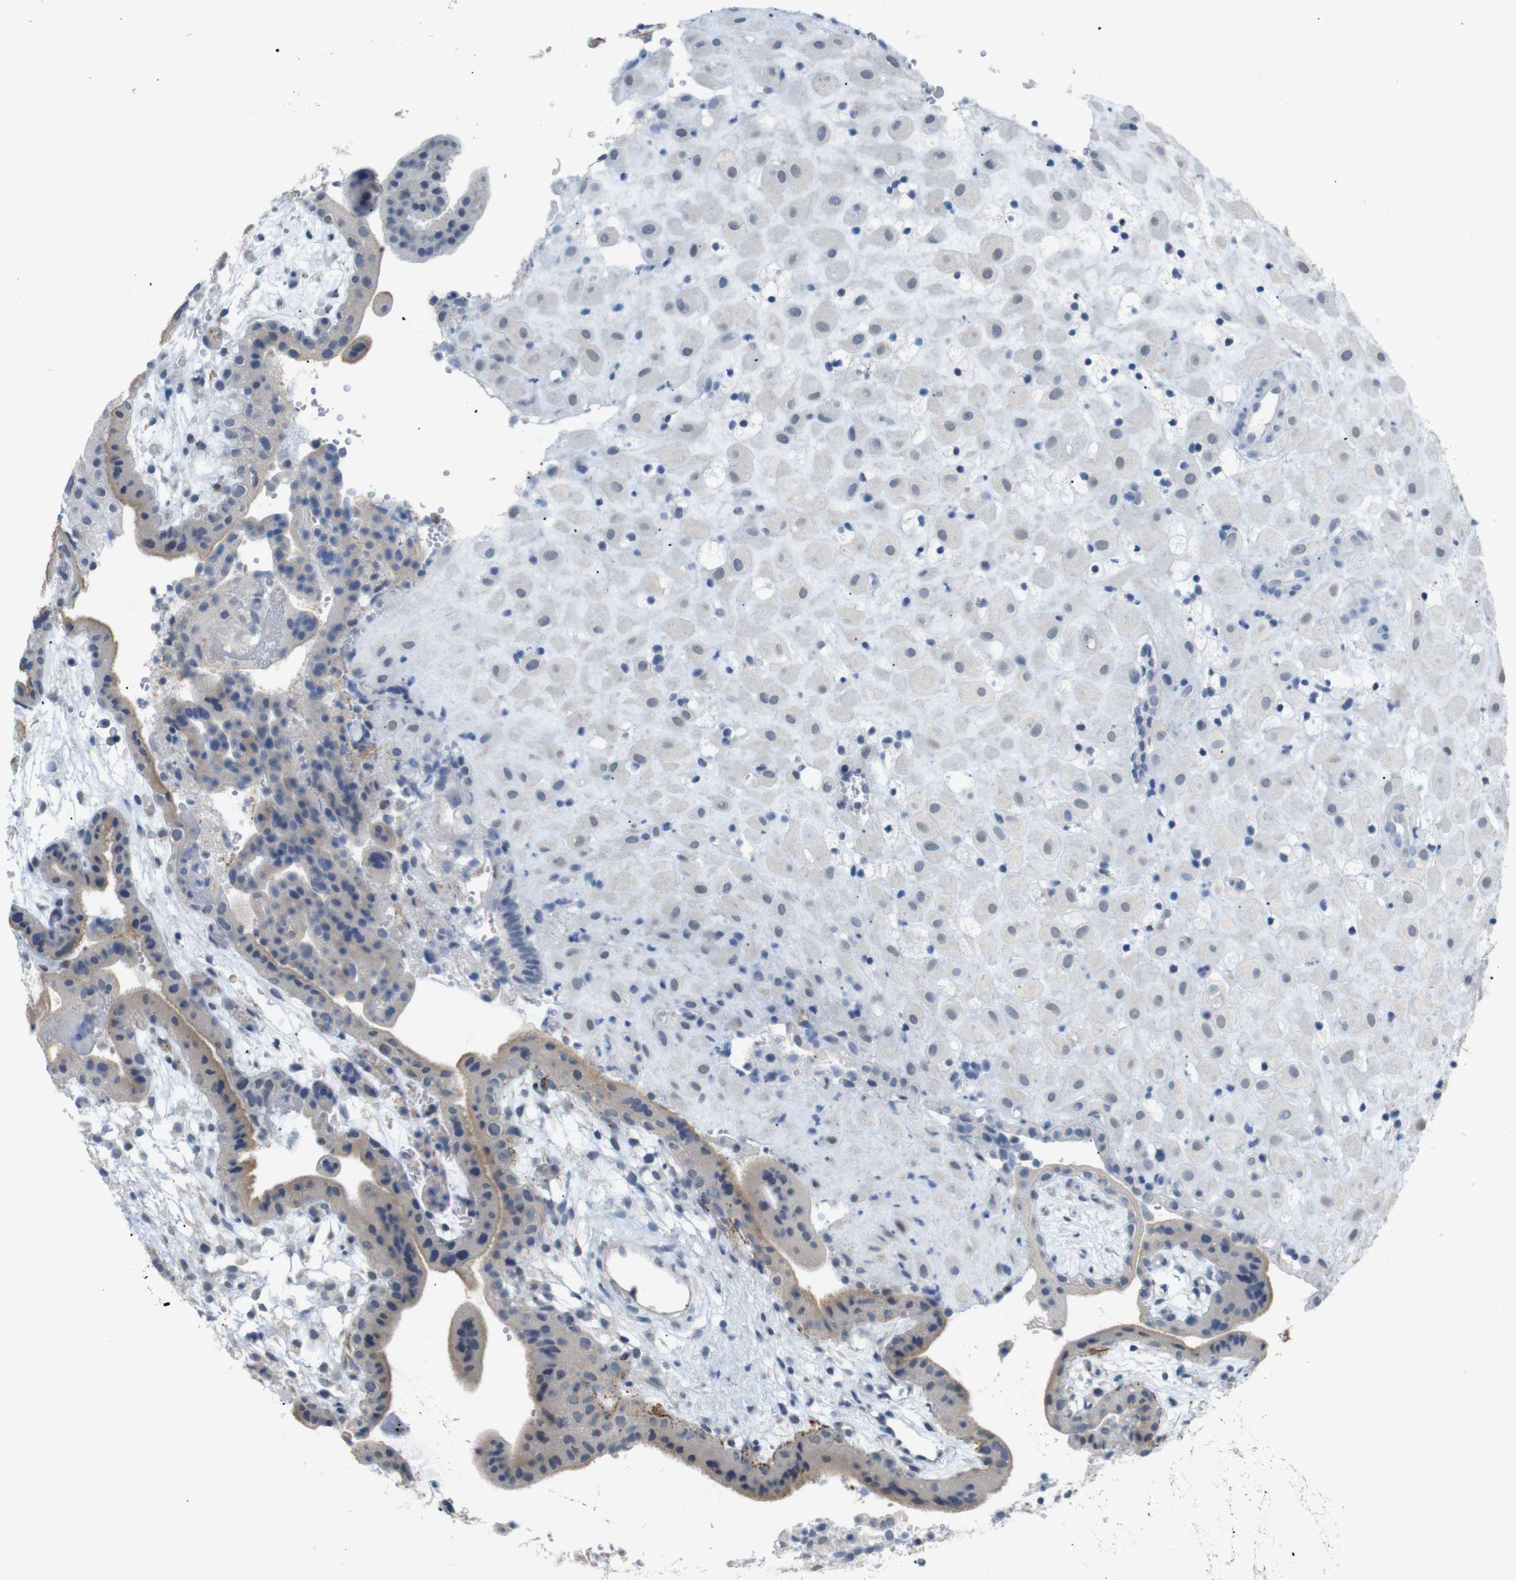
{"staining": {"intensity": "negative", "quantity": "none", "location": "none"}, "tissue": "placenta", "cell_type": "Decidual cells", "image_type": "normal", "snomed": [{"axis": "morphology", "description": "Normal tissue, NOS"}, {"axis": "topography", "description": "Placenta"}], "caption": "Placenta stained for a protein using IHC displays no expression decidual cells.", "gene": "CHRM5", "patient": {"sex": "female", "age": 18}}